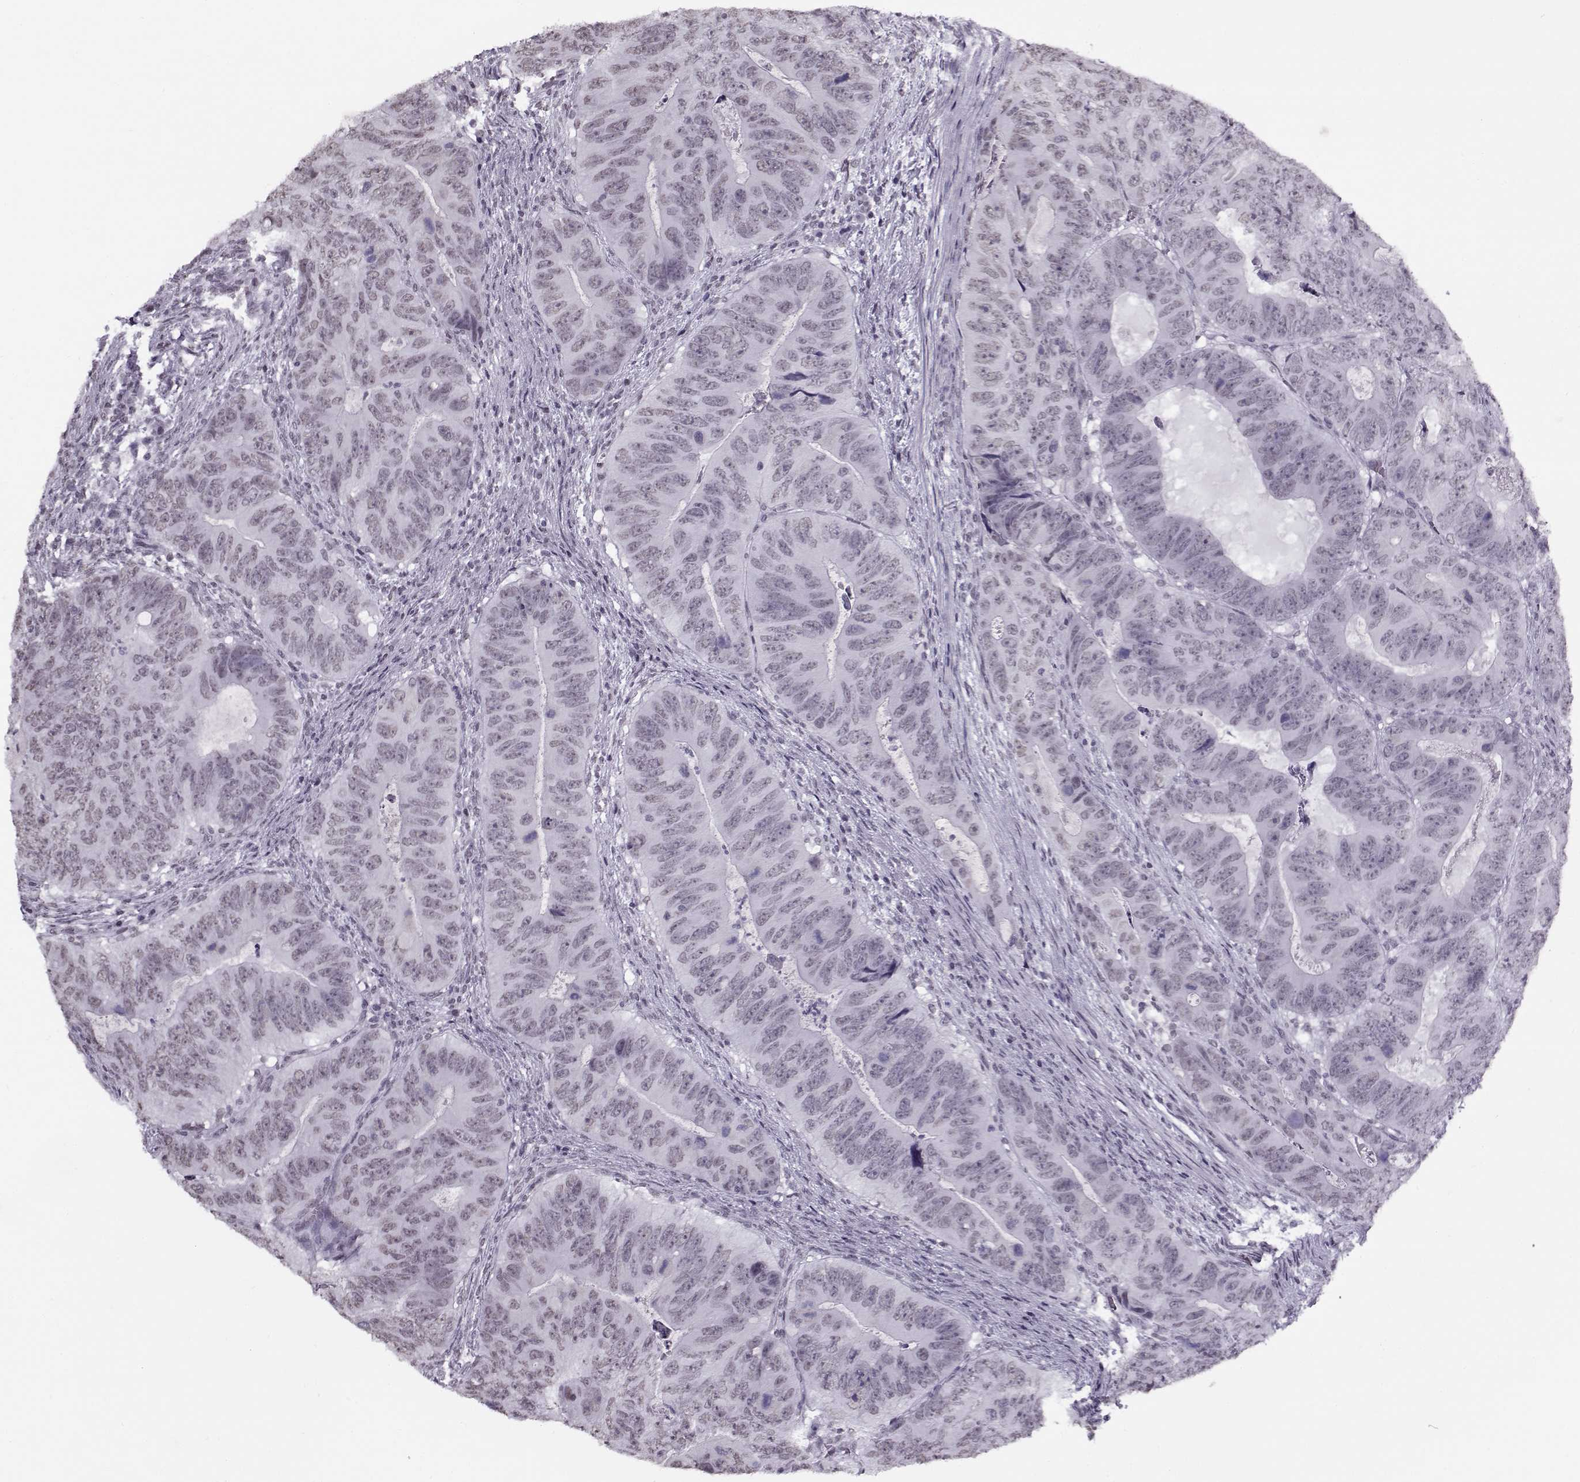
{"staining": {"intensity": "weak", "quantity": "<25%", "location": "nuclear"}, "tissue": "colorectal cancer", "cell_type": "Tumor cells", "image_type": "cancer", "snomed": [{"axis": "morphology", "description": "Adenocarcinoma, NOS"}, {"axis": "topography", "description": "Colon"}], "caption": "Immunohistochemistry image of colorectal adenocarcinoma stained for a protein (brown), which demonstrates no staining in tumor cells. The staining is performed using DAB brown chromogen with nuclei counter-stained in using hematoxylin.", "gene": "PRMT8", "patient": {"sex": "male", "age": 79}}